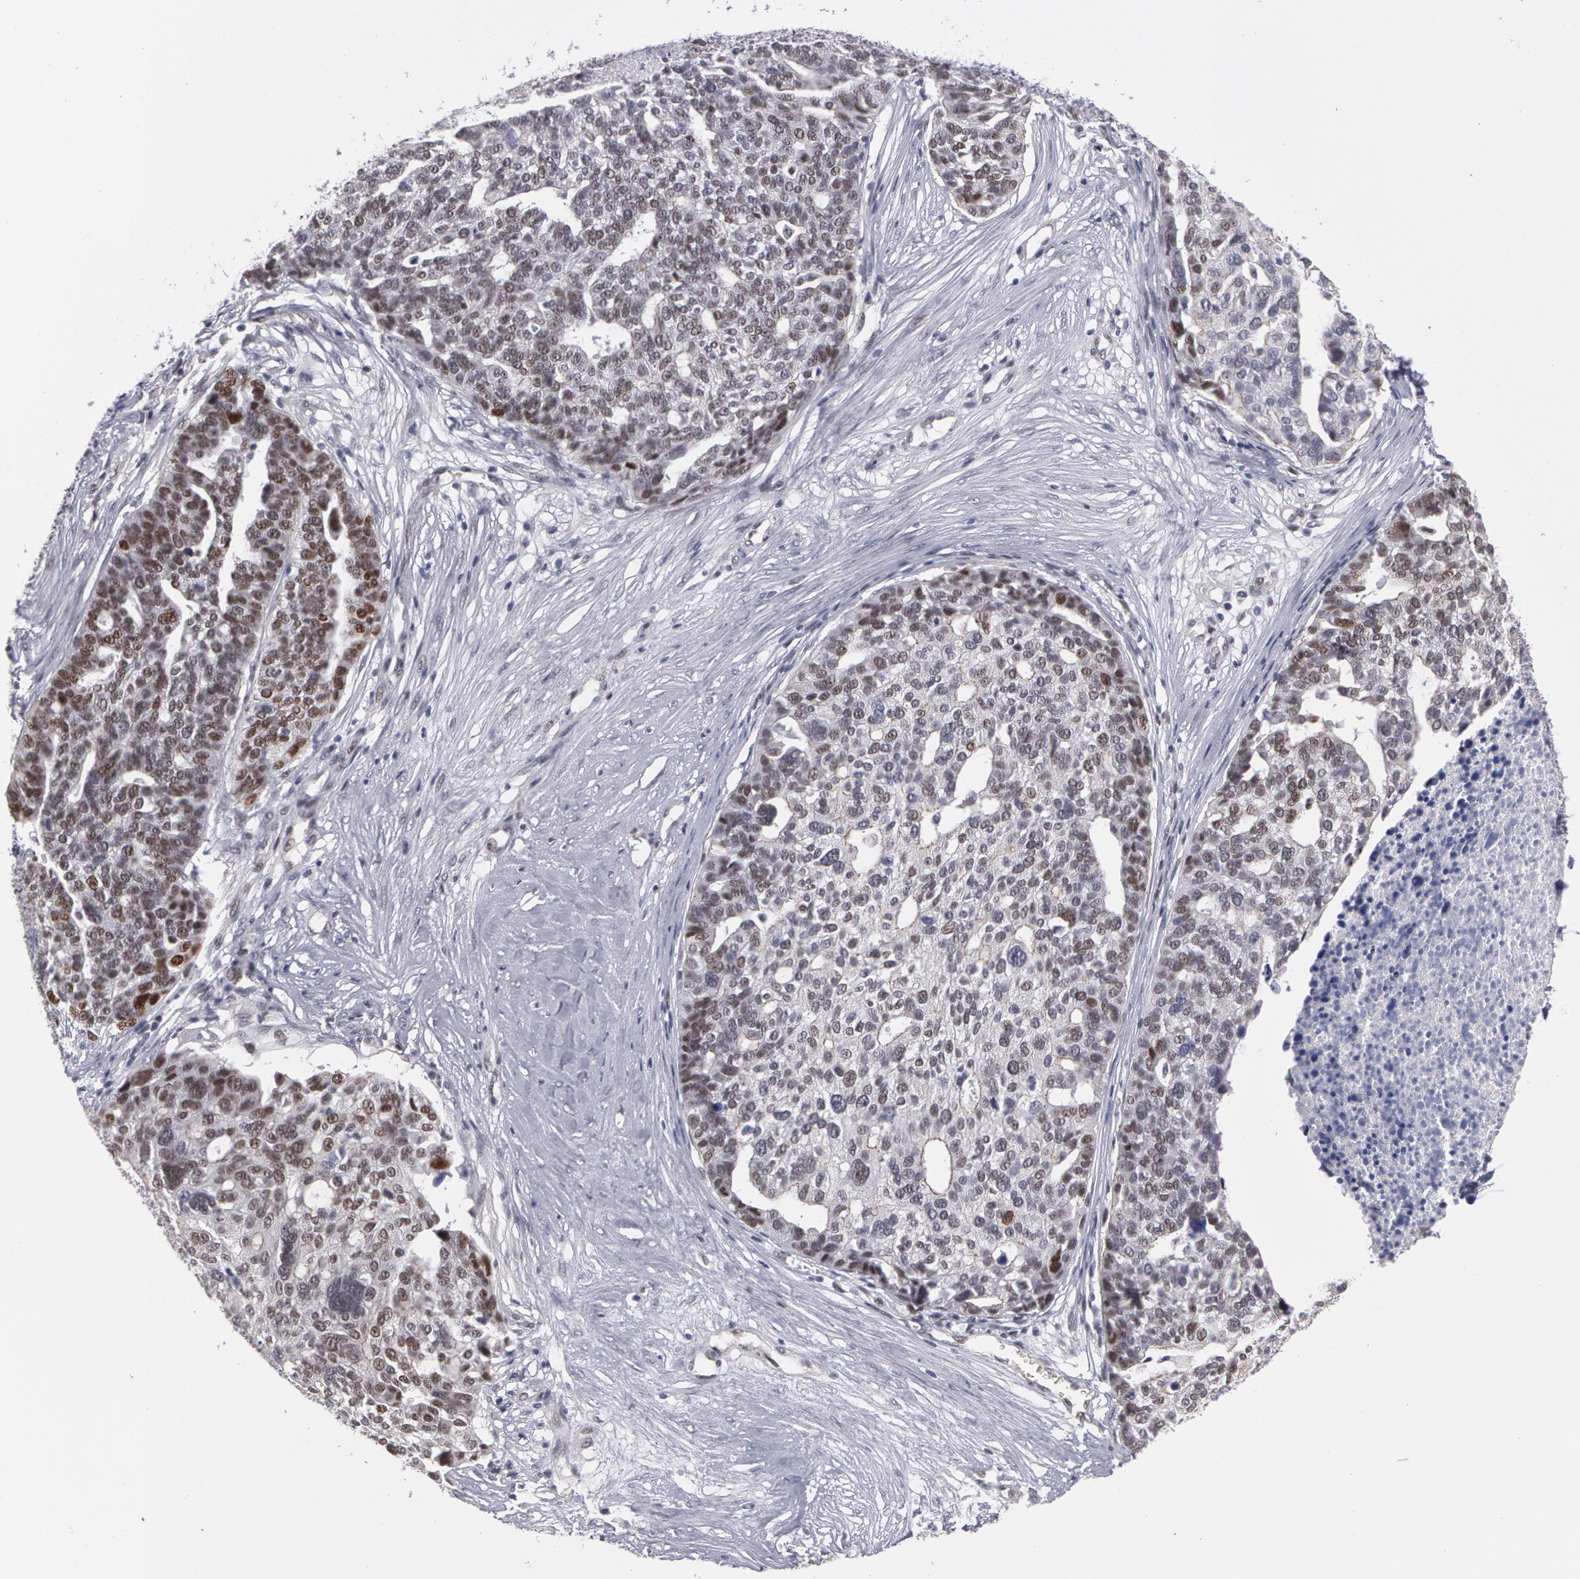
{"staining": {"intensity": "weak", "quantity": "<25%", "location": "nuclear"}, "tissue": "ovarian cancer", "cell_type": "Tumor cells", "image_type": "cancer", "snomed": [{"axis": "morphology", "description": "Cystadenocarcinoma, serous, NOS"}, {"axis": "topography", "description": "Ovary"}], "caption": "Tumor cells are negative for brown protein staining in ovarian serous cystadenocarcinoma.", "gene": "PRICKLE1", "patient": {"sex": "female", "age": 59}}